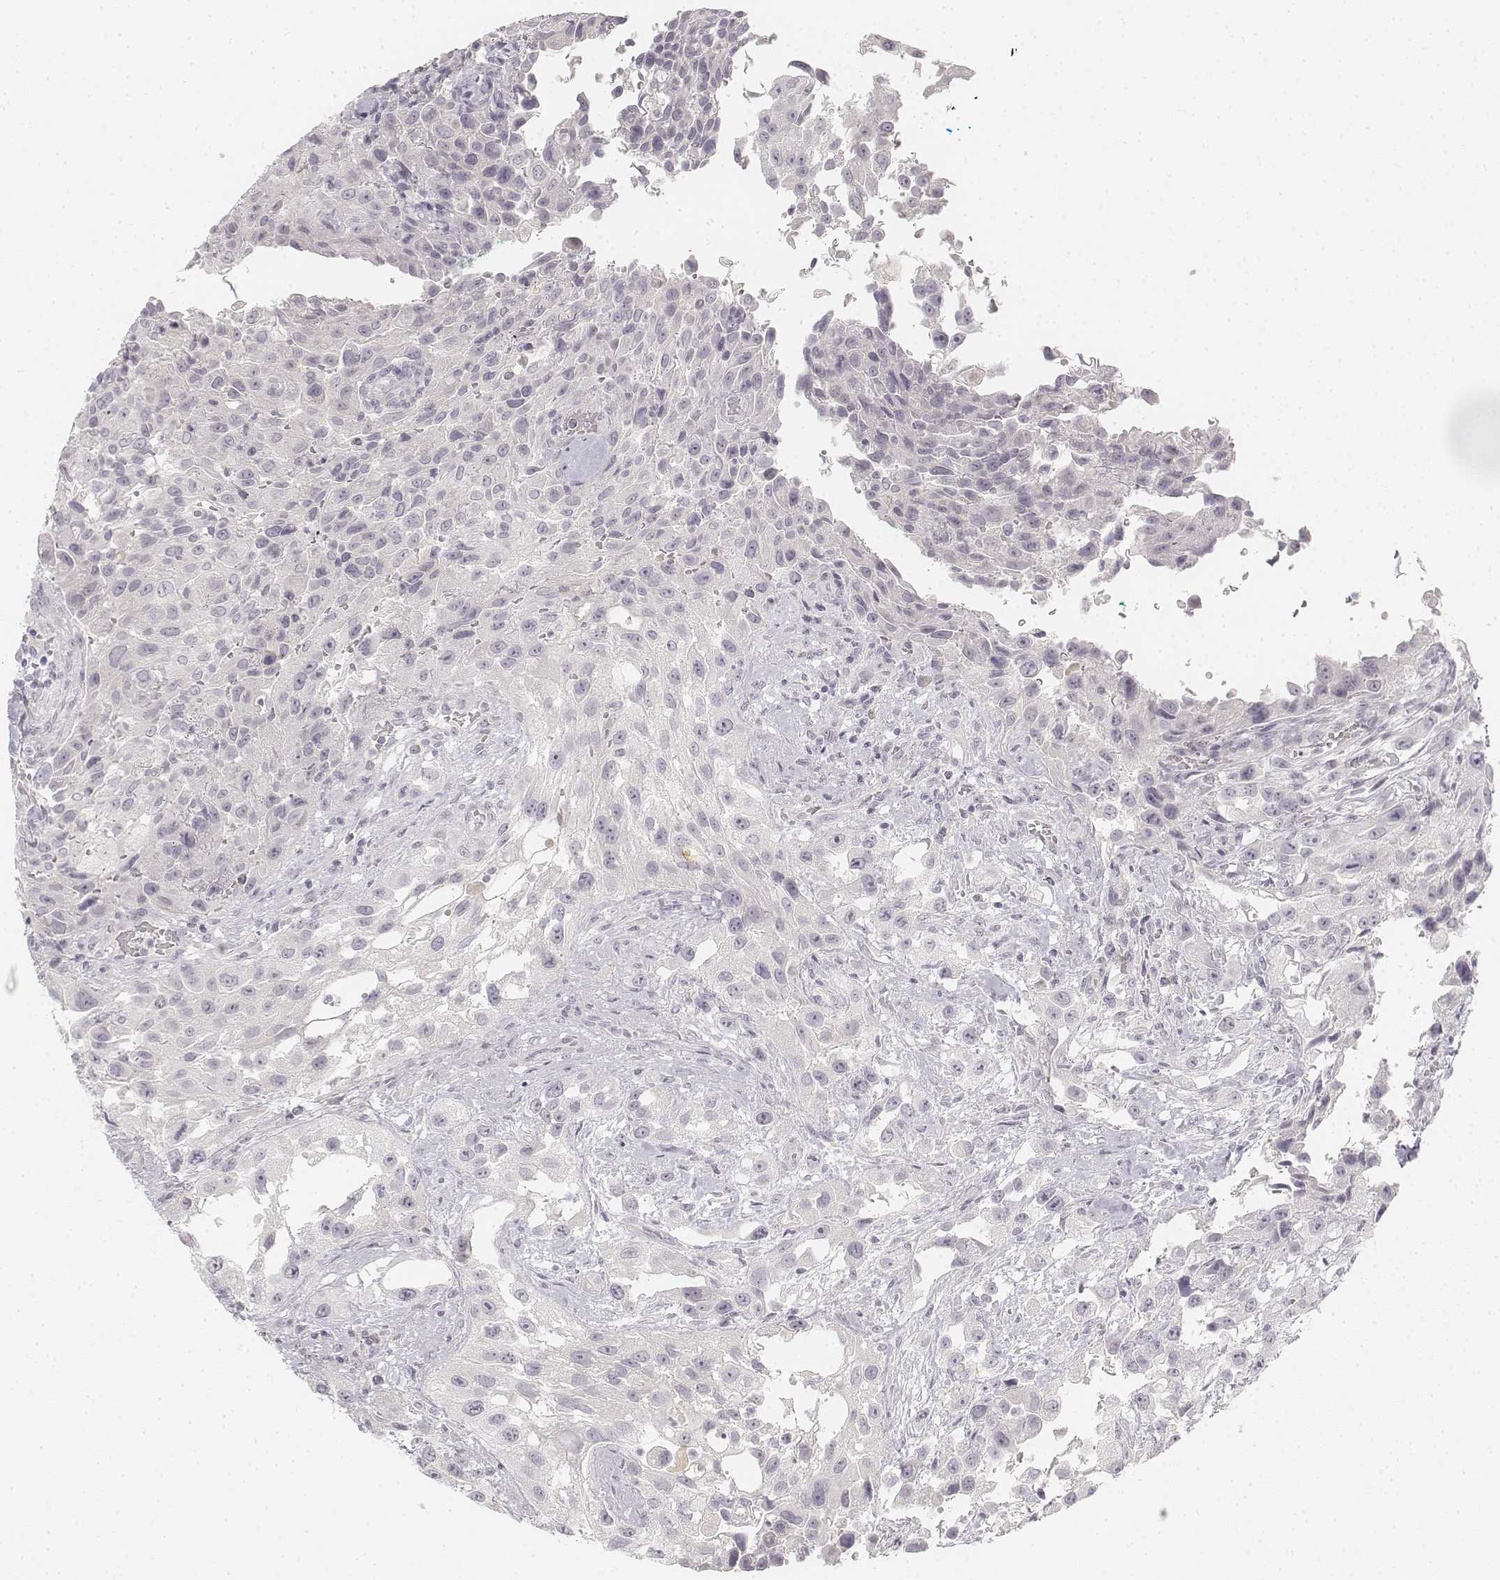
{"staining": {"intensity": "negative", "quantity": "none", "location": "none"}, "tissue": "urothelial cancer", "cell_type": "Tumor cells", "image_type": "cancer", "snomed": [{"axis": "morphology", "description": "Urothelial carcinoma, High grade"}, {"axis": "topography", "description": "Urinary bladder"}], "caption": "Photomicrograph shows no significant protein staining in tumor cells of high-grade urothelial carcinoma.", "gene": "DSG4", "patient": {"sex": "male", "age": 79}}